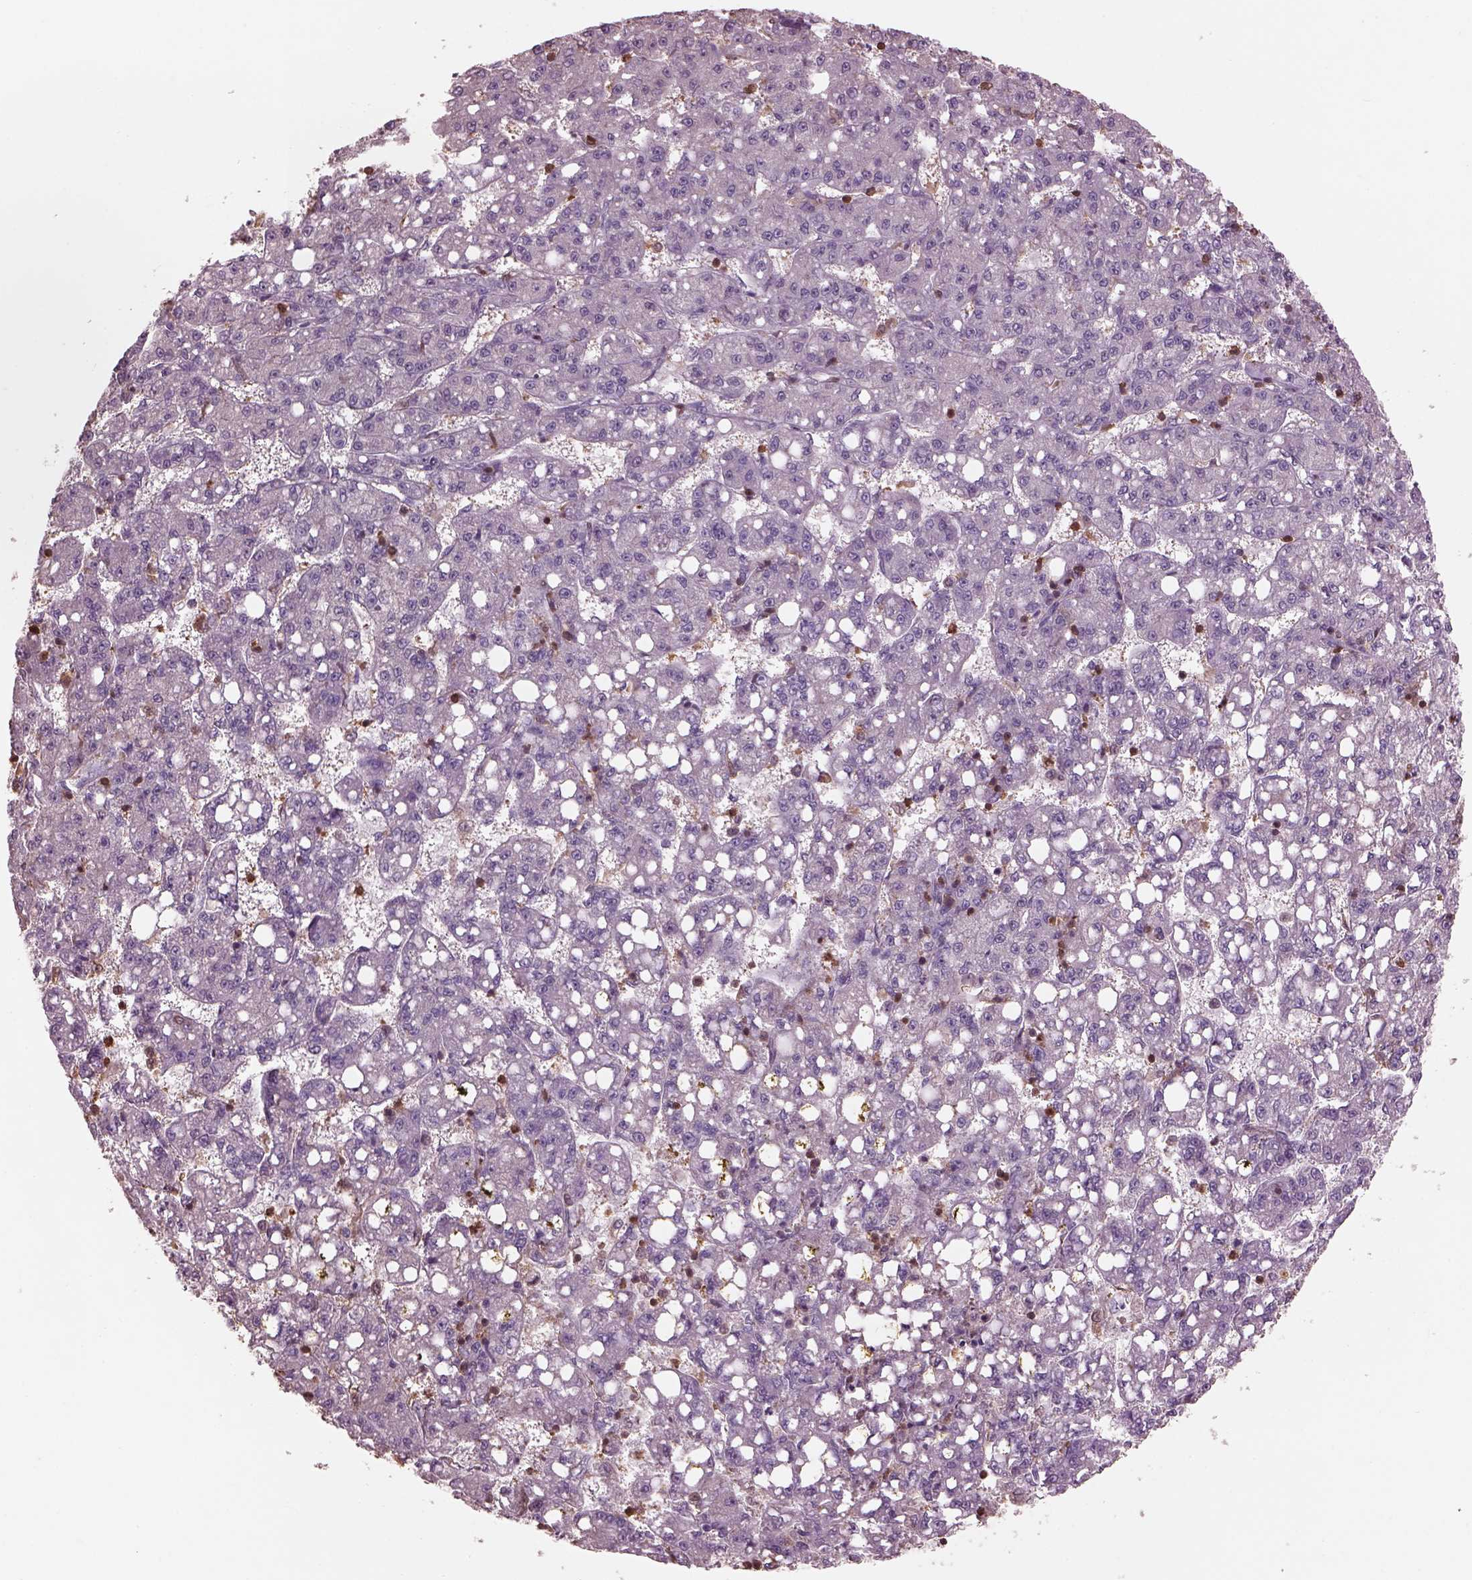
{"staining": {"intensity": "negative", "quantity": "none", "location": "none"}, "tissue": "liver cancer", "cell_type": "Tumor cells", "image_type": "cancer", "snomed": [{"axis": "morphology", "description": "Carcinoma, Hepatocellular, NOS"}, {"axis": "topography", "description": "Liver"}], "caption": "Immunohistochemical staining of liver cancer demonstrates no significant expression in tumor cells. (Stains: DAB immunohistochemistry (IHC) with hematoxylin counter stain, Microscopy: brightfield microscopy at high magnification).", "gene": "IL31RA", "patient": {"sex": "female", "age": 65}}